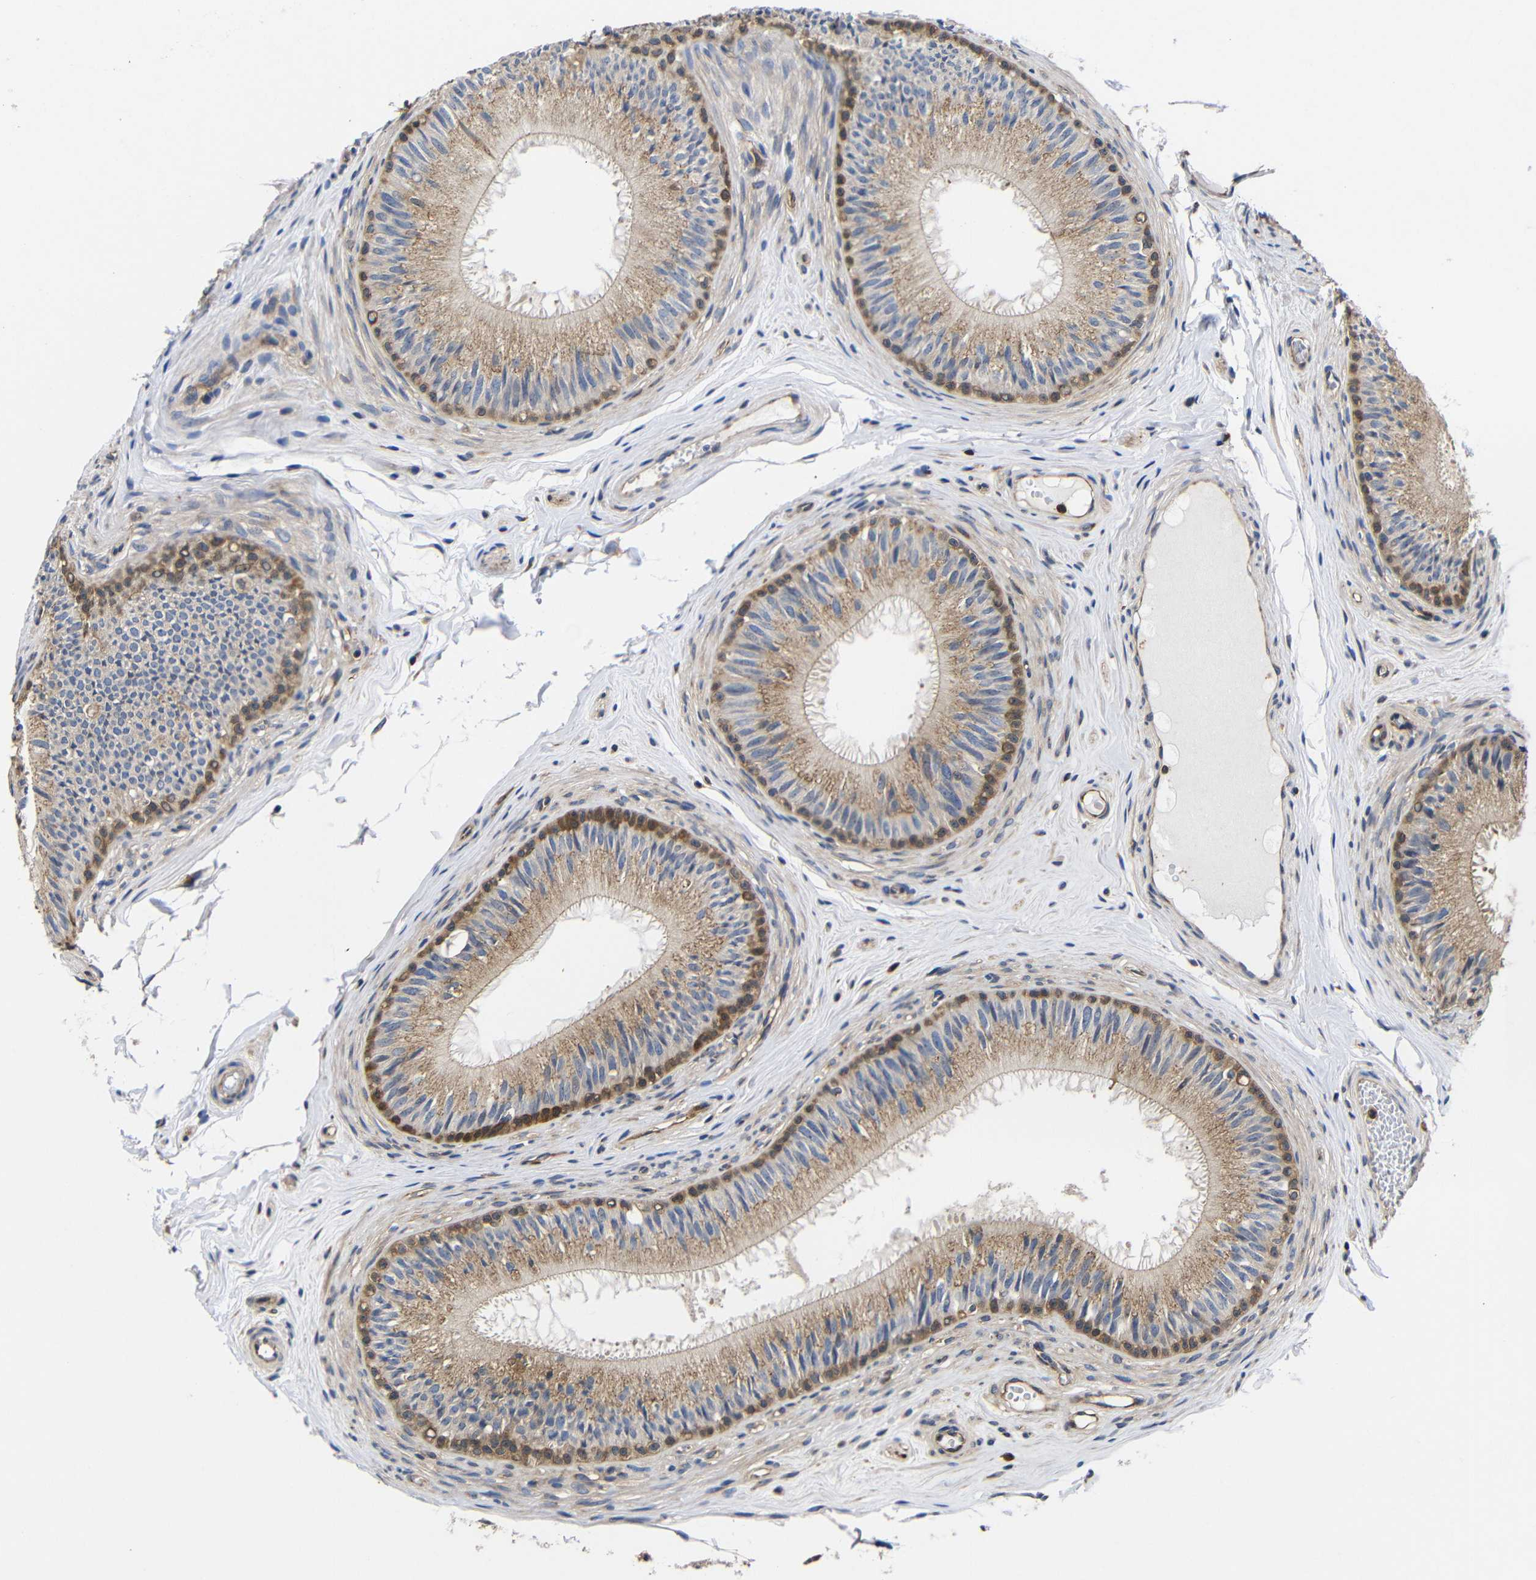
{"staining": {"intensity": "moderate", "quantity": ">75%", "location": "cytoplasmic/membranous"}, "tissue": "epididymis", "cell_type": "Glandular cells", "image_type": "normal", "snomed": [{"axis": "morphology", "description": "Normal tissue, NOS"}, {"axis": "topography", "description": "Testis"}, {"axis": "topography", "description": "Epididymis"}], "caption": "Epididymis stained with IHC exhibits moderate cytoplasmic/membranous staining in approximately >75% of glandular cells.", "gene": "LRRCC1", "patient": {"sex": "male", "age": 36}}